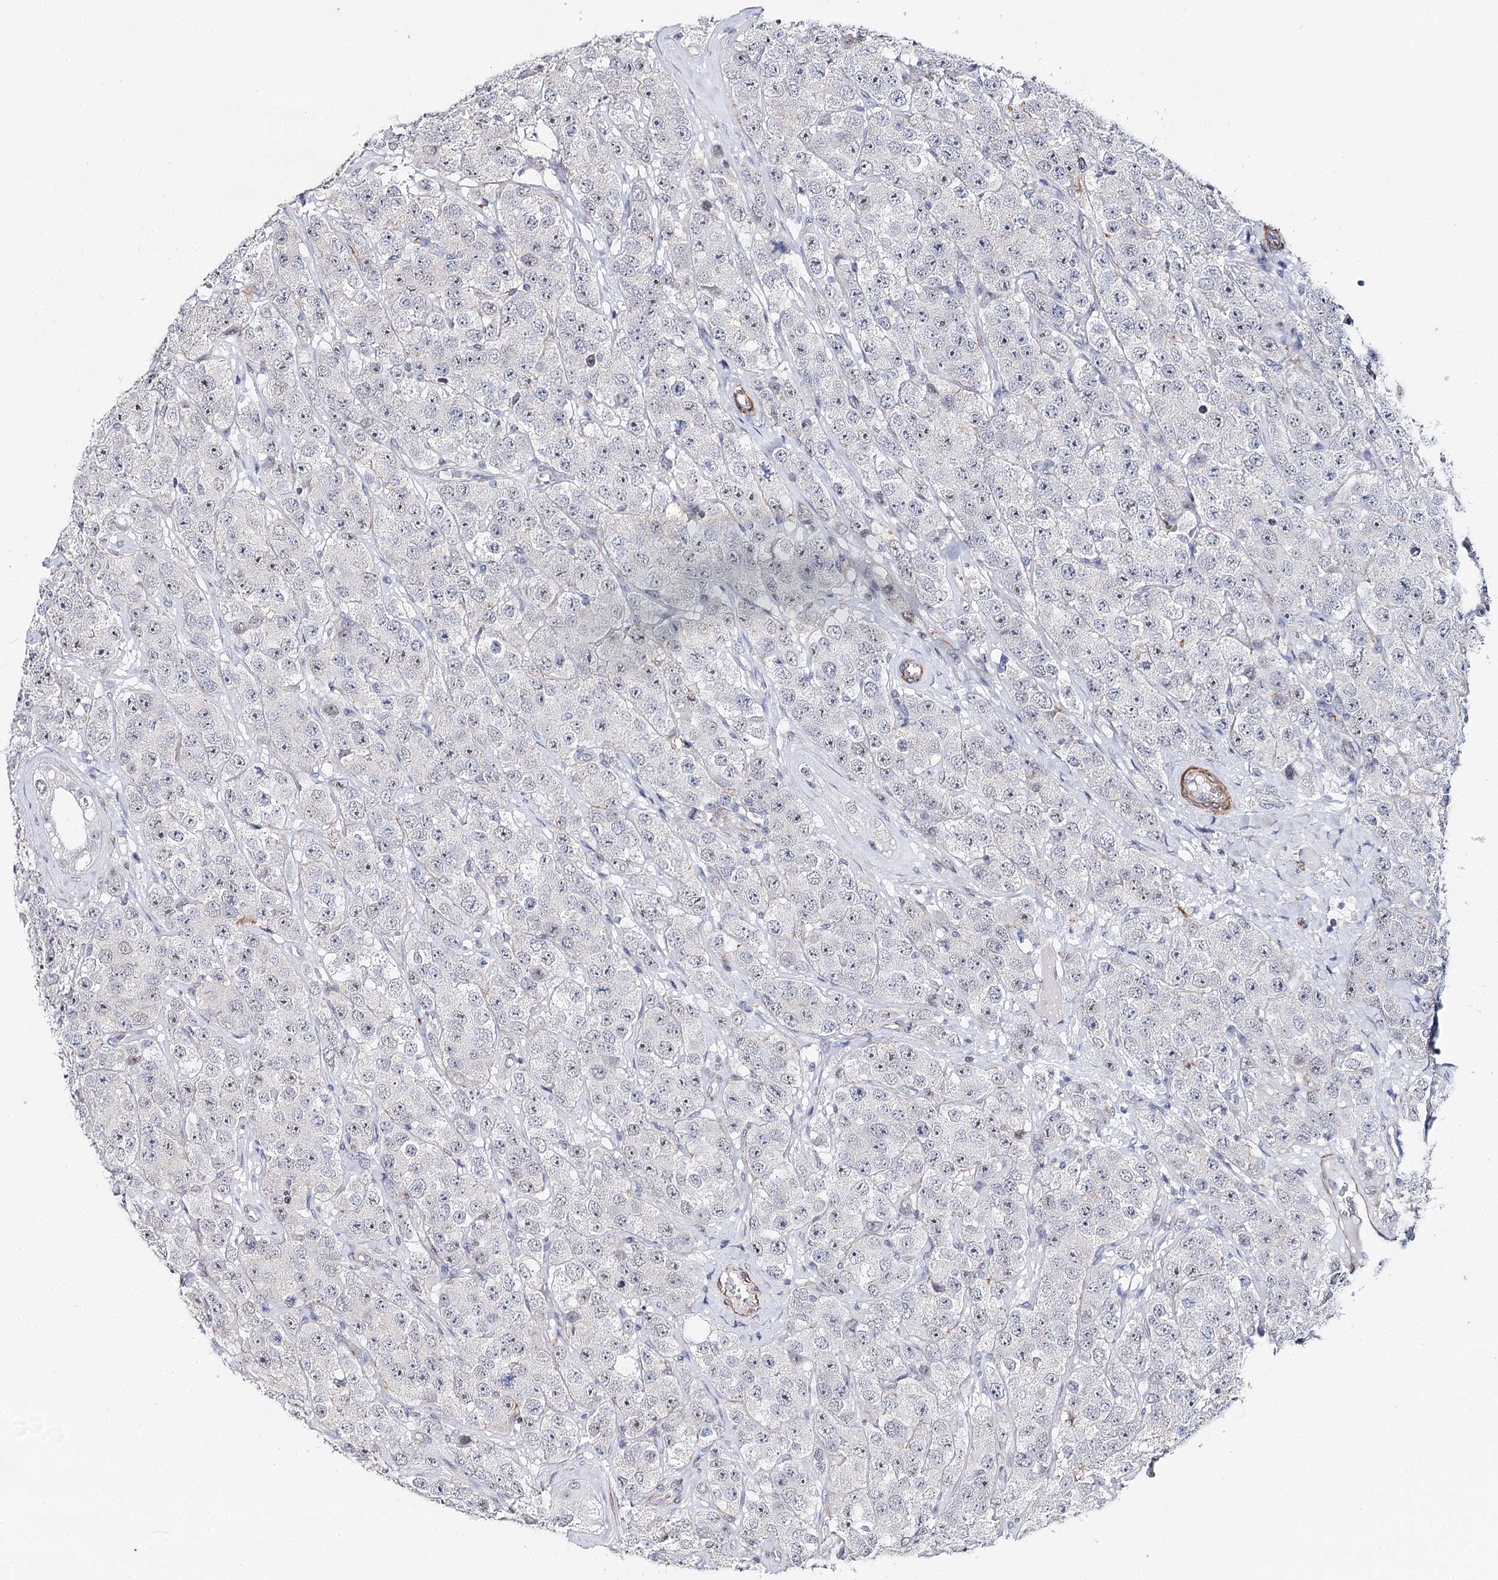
{"staining": {"intensity": "negative", "quantity": "none", "location": "none"}, "tissue": "testis cancer", "cell_type": "Tumor cells", "image_type": "cancer", "snomed": [{"axis": "morphology", "description": "Seminoma, NOS"}, {"axis": "topography", "description": "Testis"}], "caption": "Tumor cells show no significant positivity in seminoma (testis). (Immunohistochemistry (ihc), brightfield microscopy, high magnification).", "gene": "AGXT2", "patient": {"sex": "male", "age": 28}}